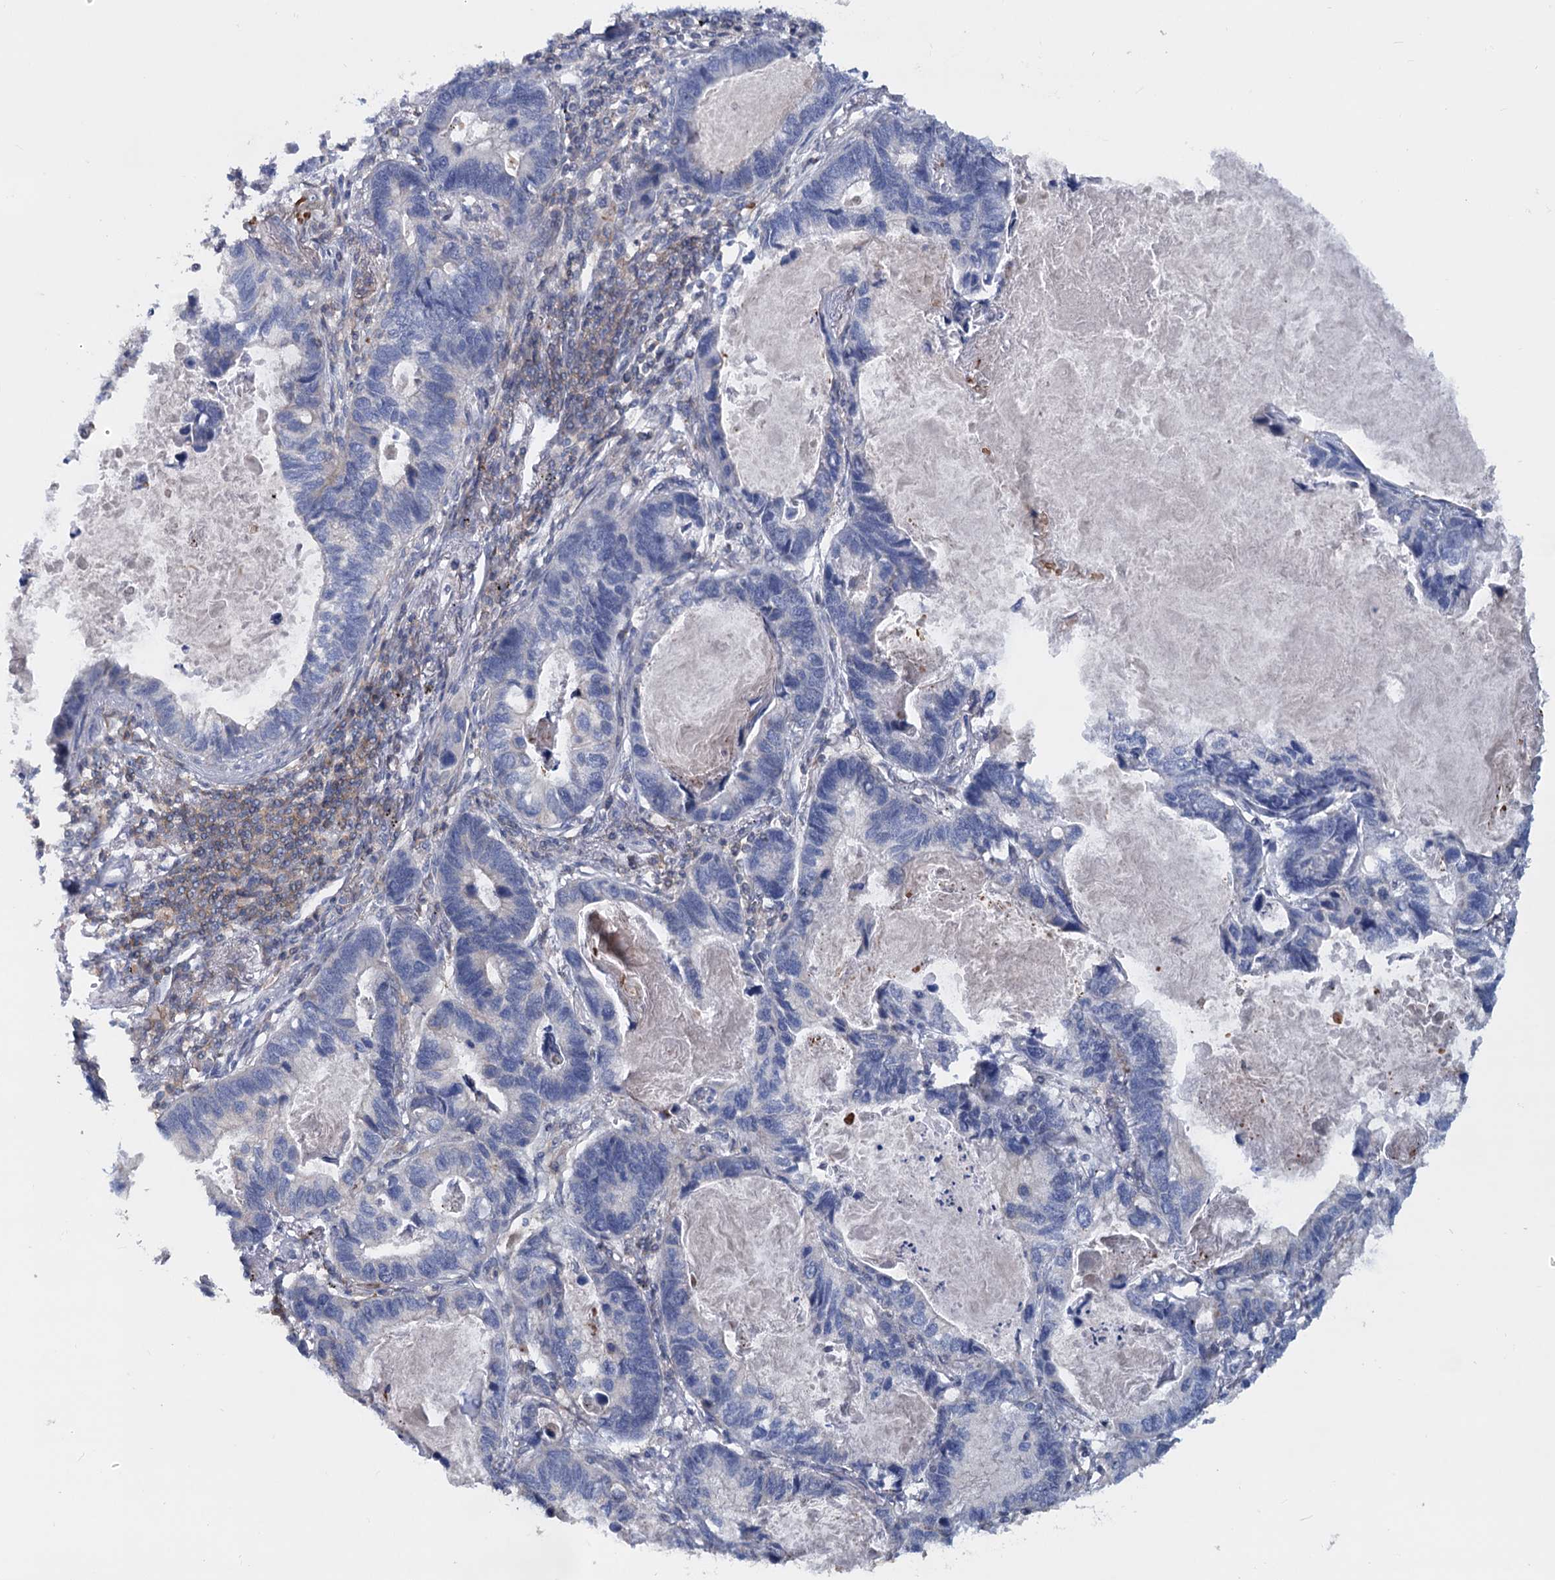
{"staining": {"intensity": "negative", "quantity": "none", "location": "none"}, "tissue": "lung cancer", "cell_type": "Tumor cells", "image_type": "cancer", "snomed": [{"axis": "morphology", "description": "Adenocarcinoma, NOS"}, {"axis": "topography", "description": "Lung"}], "caption": "Immunohistochemistry photomicrograph of lung cancer stained for a protein (brown), which exhibits no staining in tumor cells.", "gene": "LRCH4", "patient": {"sex": "male", "age": 67}}